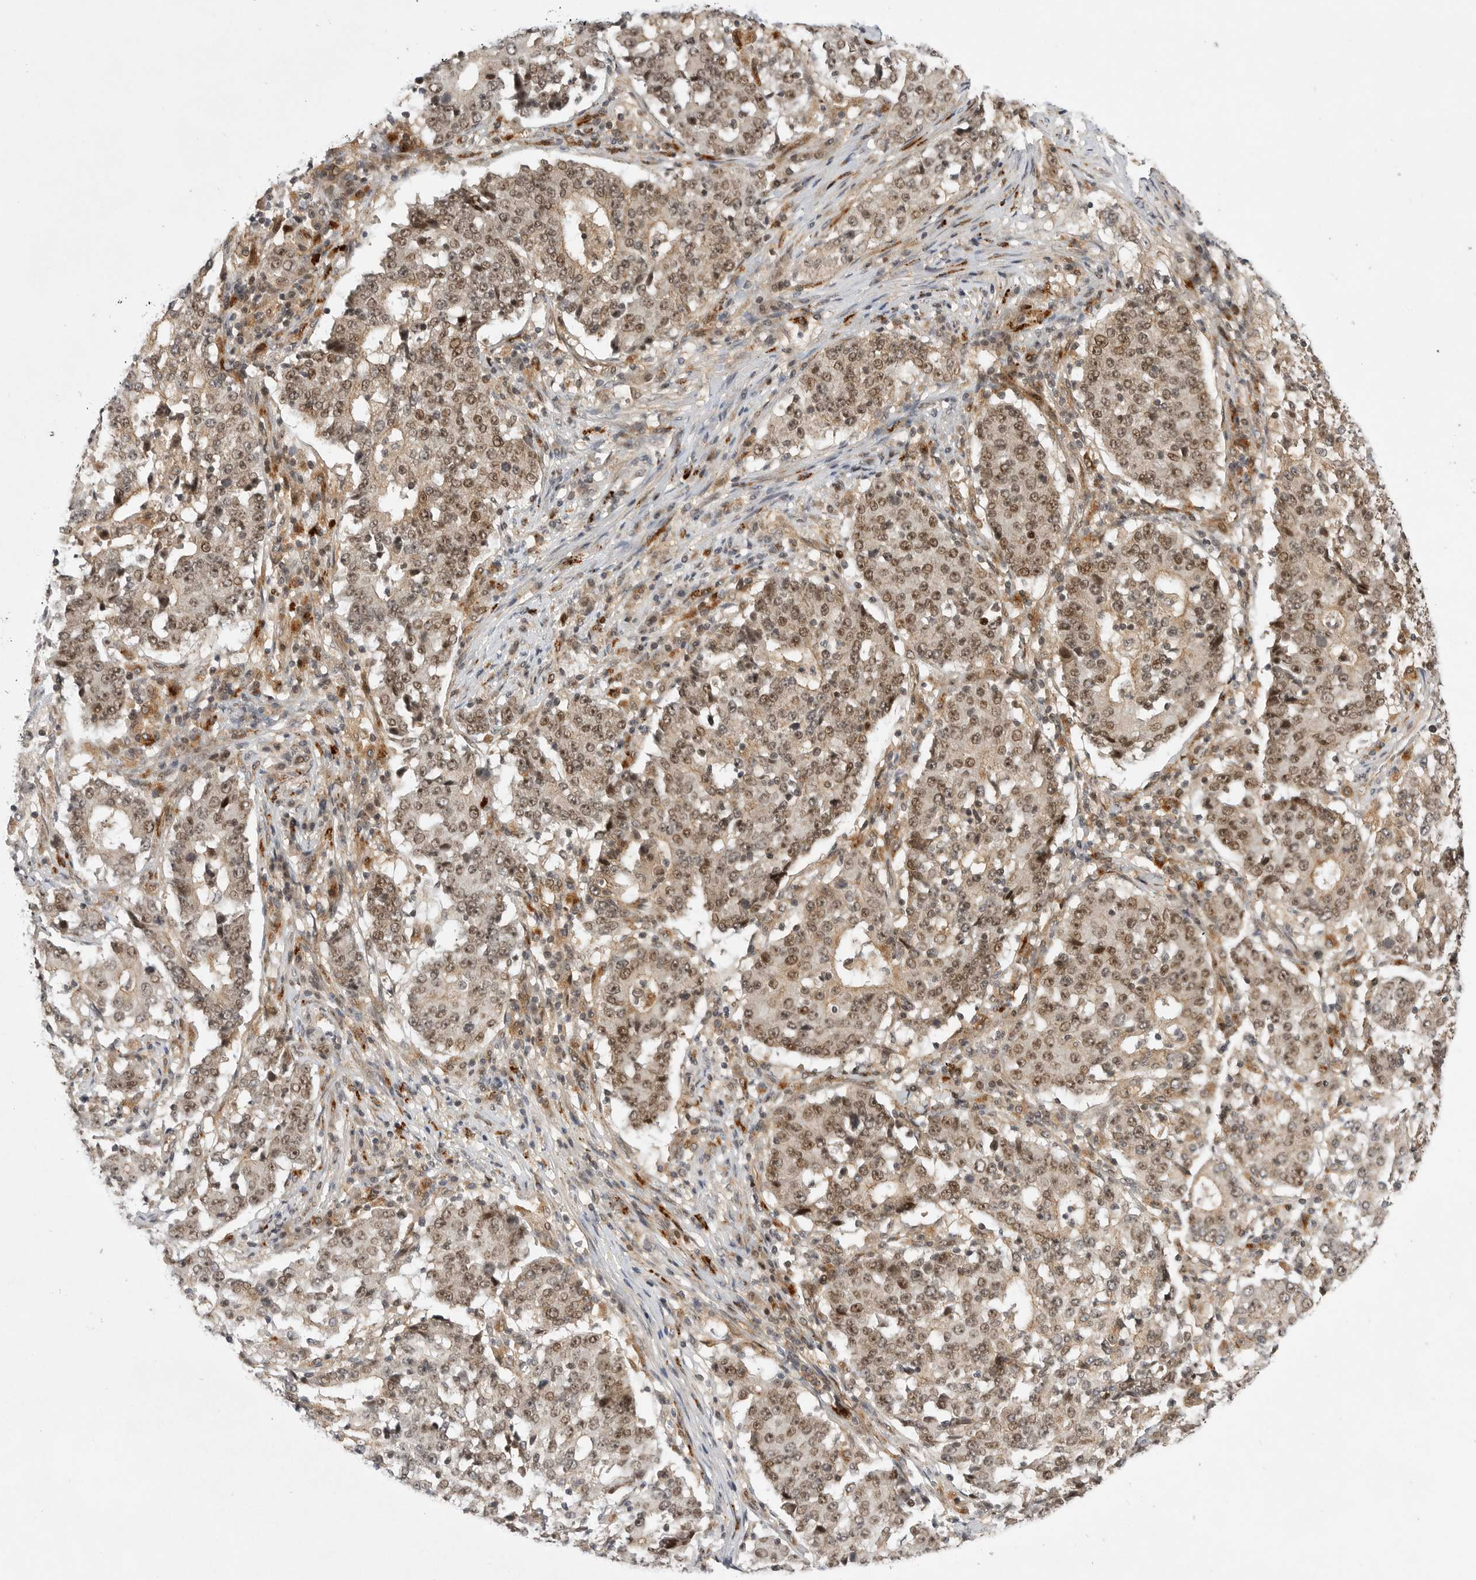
{"staining": {"intensity": "moderate", "quantity": ">75%", "location": "nuclear"}, "tissue": "stomach cancer", "cell_type": "Tumor cells", "image_type": "cancer", "snomed": [{"axis": "morphology", "description": "Adenocarcinoma, NOS"}, {"axis": "topography", "description": "Stomach"}], "caption": "Immunohistochemistry image of human stomach adenocarcinoma stained for a protein (brown), which exhibits medium levels of moderate nuclear staining in about >75% of tumor cells.", "gene": "CSNK1G3", "patient": {"sex": "male", "age": 59}}